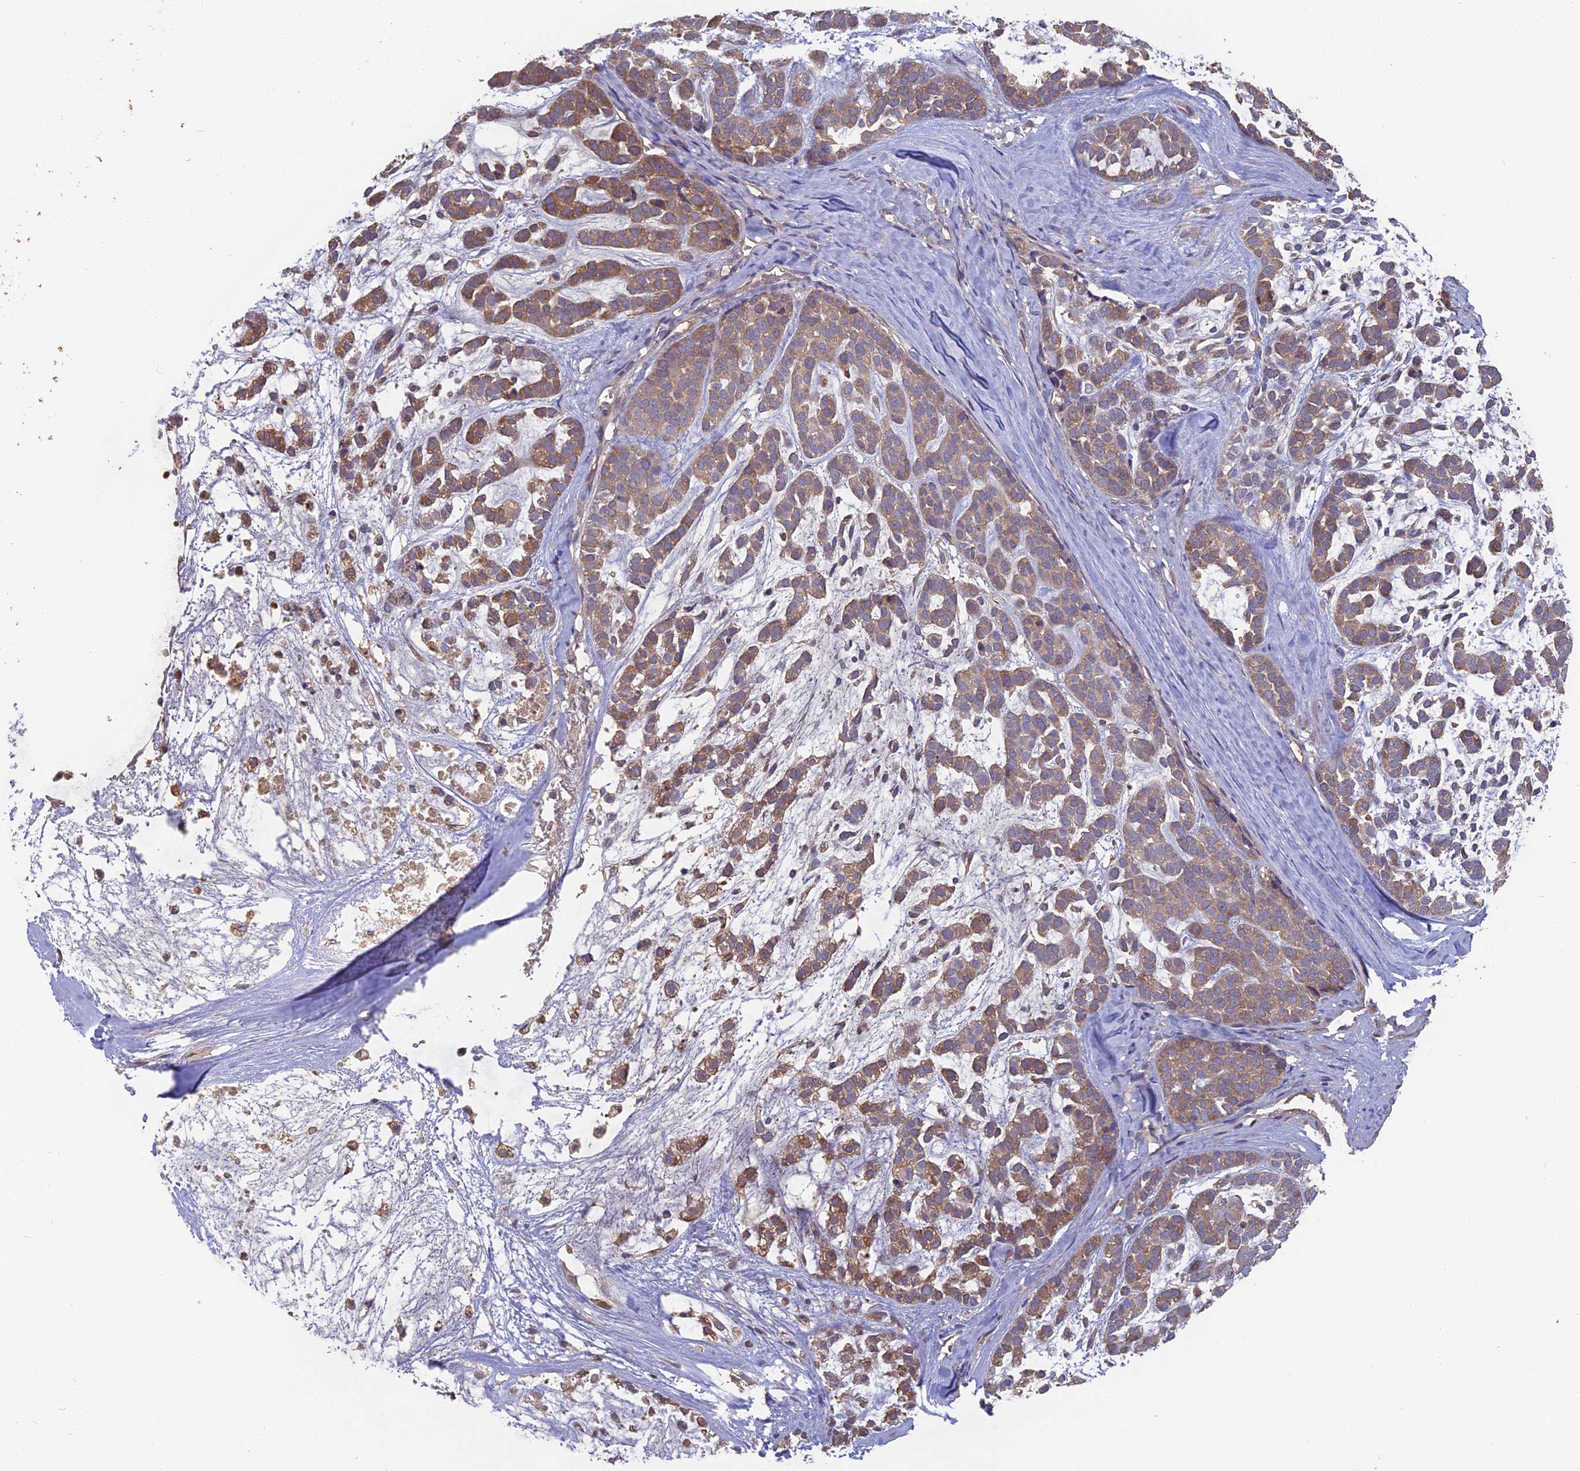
{"staining": {"intensity": "moderate", "quantity": ">75%", "location": "cytoplasmic/membranous"}, "tissue": "head and neck cancer", "cell_type": "Tumor cells", "image_type": "cancer", "snomed": [{"axis": "morphology", "description": "Adenocarcinoma, NOS"}, {"axis": "morphology", "description": "Adenoma, NOS"}, {"axis": "topography", "description": "Head-Neck"}], "caption": "Protein expression analysis of human head and neck cancer reveals moderate cytoplasmic/membranous expression in about >75% of tumor cells.", "gene": "ERMAP", "patient": {"sex": "female", "age": 55}}